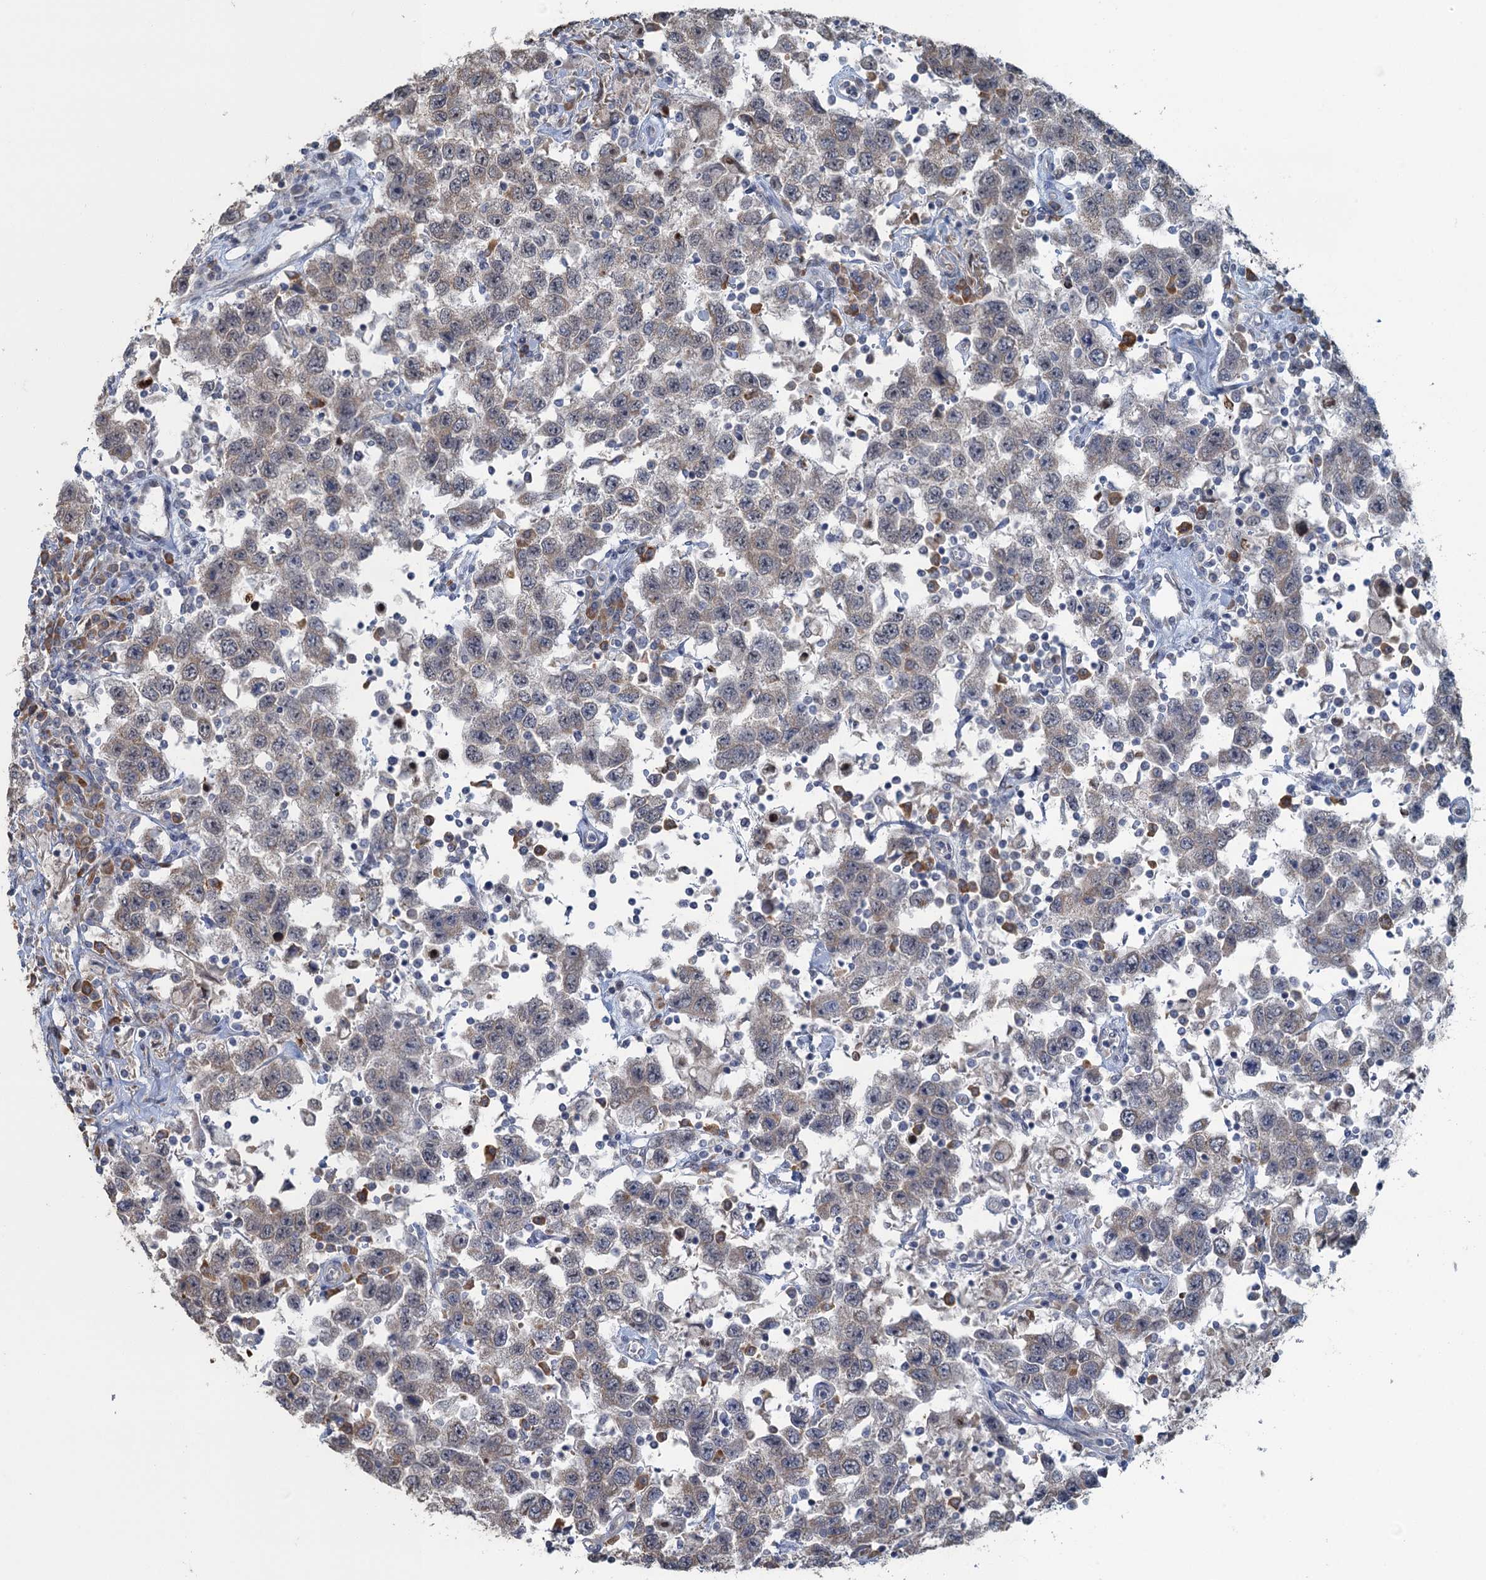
{"staining": {"intensity": "weak", "quantity": "<25%", "location": "cytoplasmic/membranous"}, "tissue": "testis cancer", "cell_type": "Tumor cells", "image_type": "cancer", "snomed": [{"axis": "morphology", "description": "Seminoma, NOS"}, {"axis": "topography", "description": "Testis"}], "caption": "The image shows no significant positivity in tumor cells of testis seminoma.", "gene": "TEX35", "patient": {"sex": "male", "age": 41}}